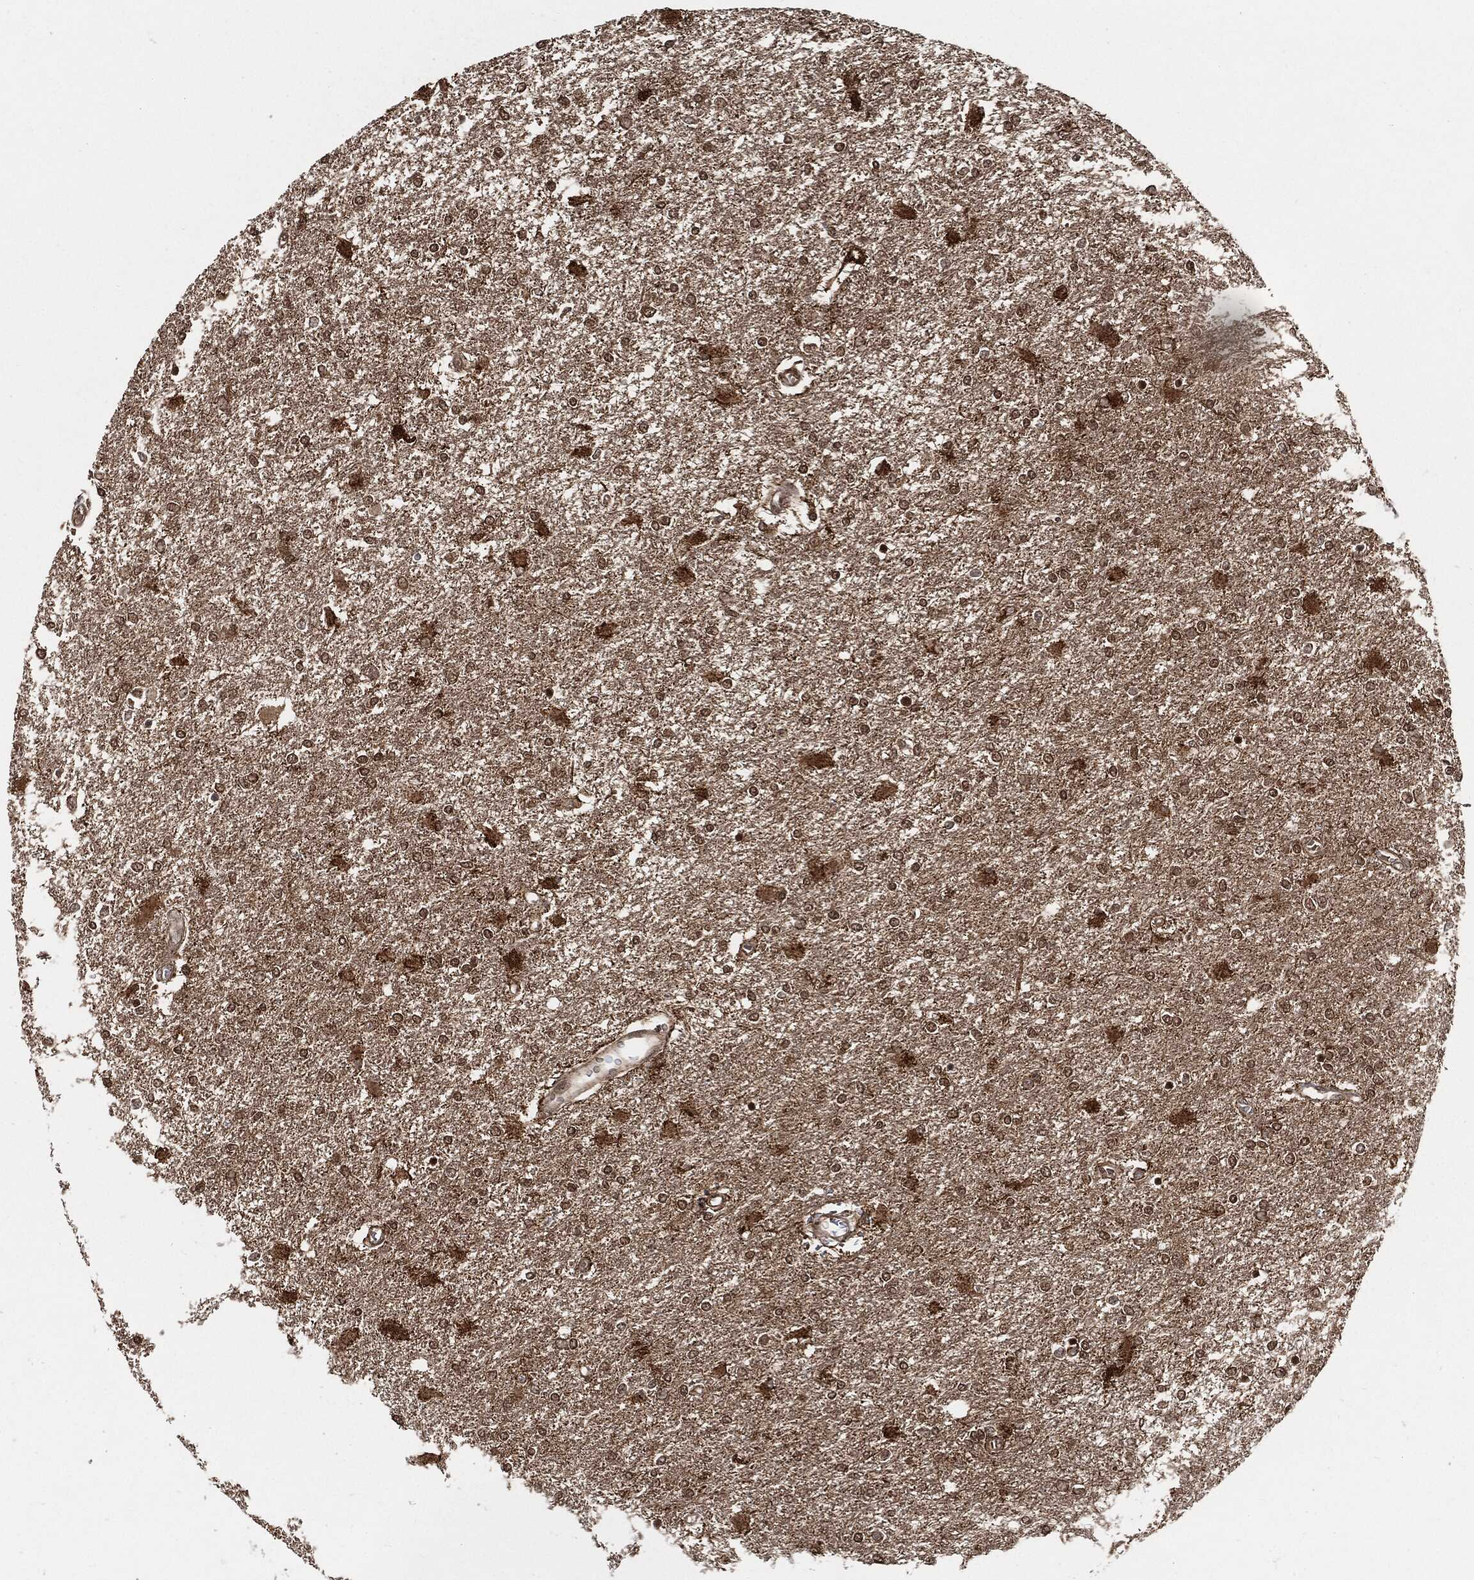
{"staining": {"intensity": "moderate", "quantity": ">75%", "location": "cytoplasmic/membranous,nuclear"}, "tissue": "glioma", "cell_type": "Tumor cells", "image_type": "cancer", "snomed": [{"axis": "morphology", "description": "Glioma, malignant, High grade"}, {"axis": "topography", "description": "Cerebral cortex"}], "caption": "Glioma stained with immunohistochemistry (IHC) shows moderate cytoplasmic/membranous and nuclear staining in about >75% of tumor cells.", "gene": "CUTA", "patient": {"sex": "male", "age": 79}}